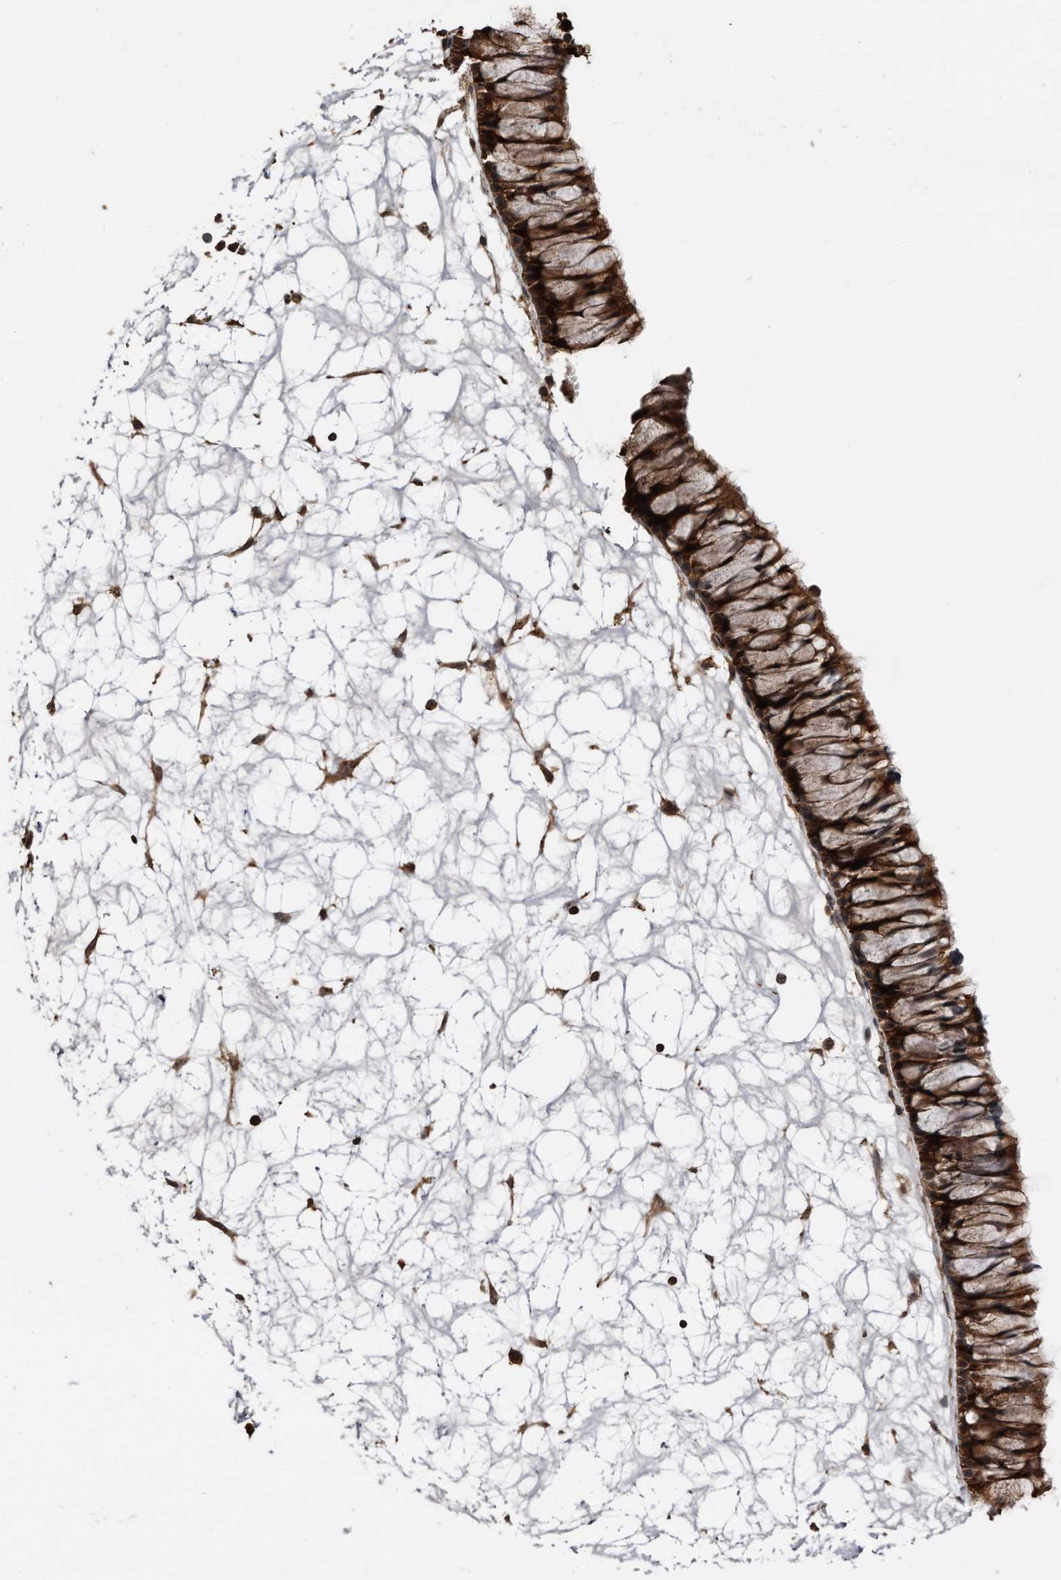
{"staining": {"intensity": "strong", "quantity": ">75%", "location": "cytoplasmic/membranous"}, "tissue": "nasopharynx", "cell_type": "Respiratory epithelial cells", "image_type": "normal", "snomed": [{"axis": "morphology", "description": "Normal tissue, NOS"}, {"axis": "topography", "description": "Nasopharynx"}], "caption": "A photomicrograph of nasopharynx stained for a protein displays strong cytoplasmic/membranous brown staining in respiratory epithelial cells. The protein is stained brown, and the nuclei are stained in blue (DAB IHC with brightfield microscopy, high magnification).", "gene": "KCND3", "patient": {"sex": "male", "age": 64}}